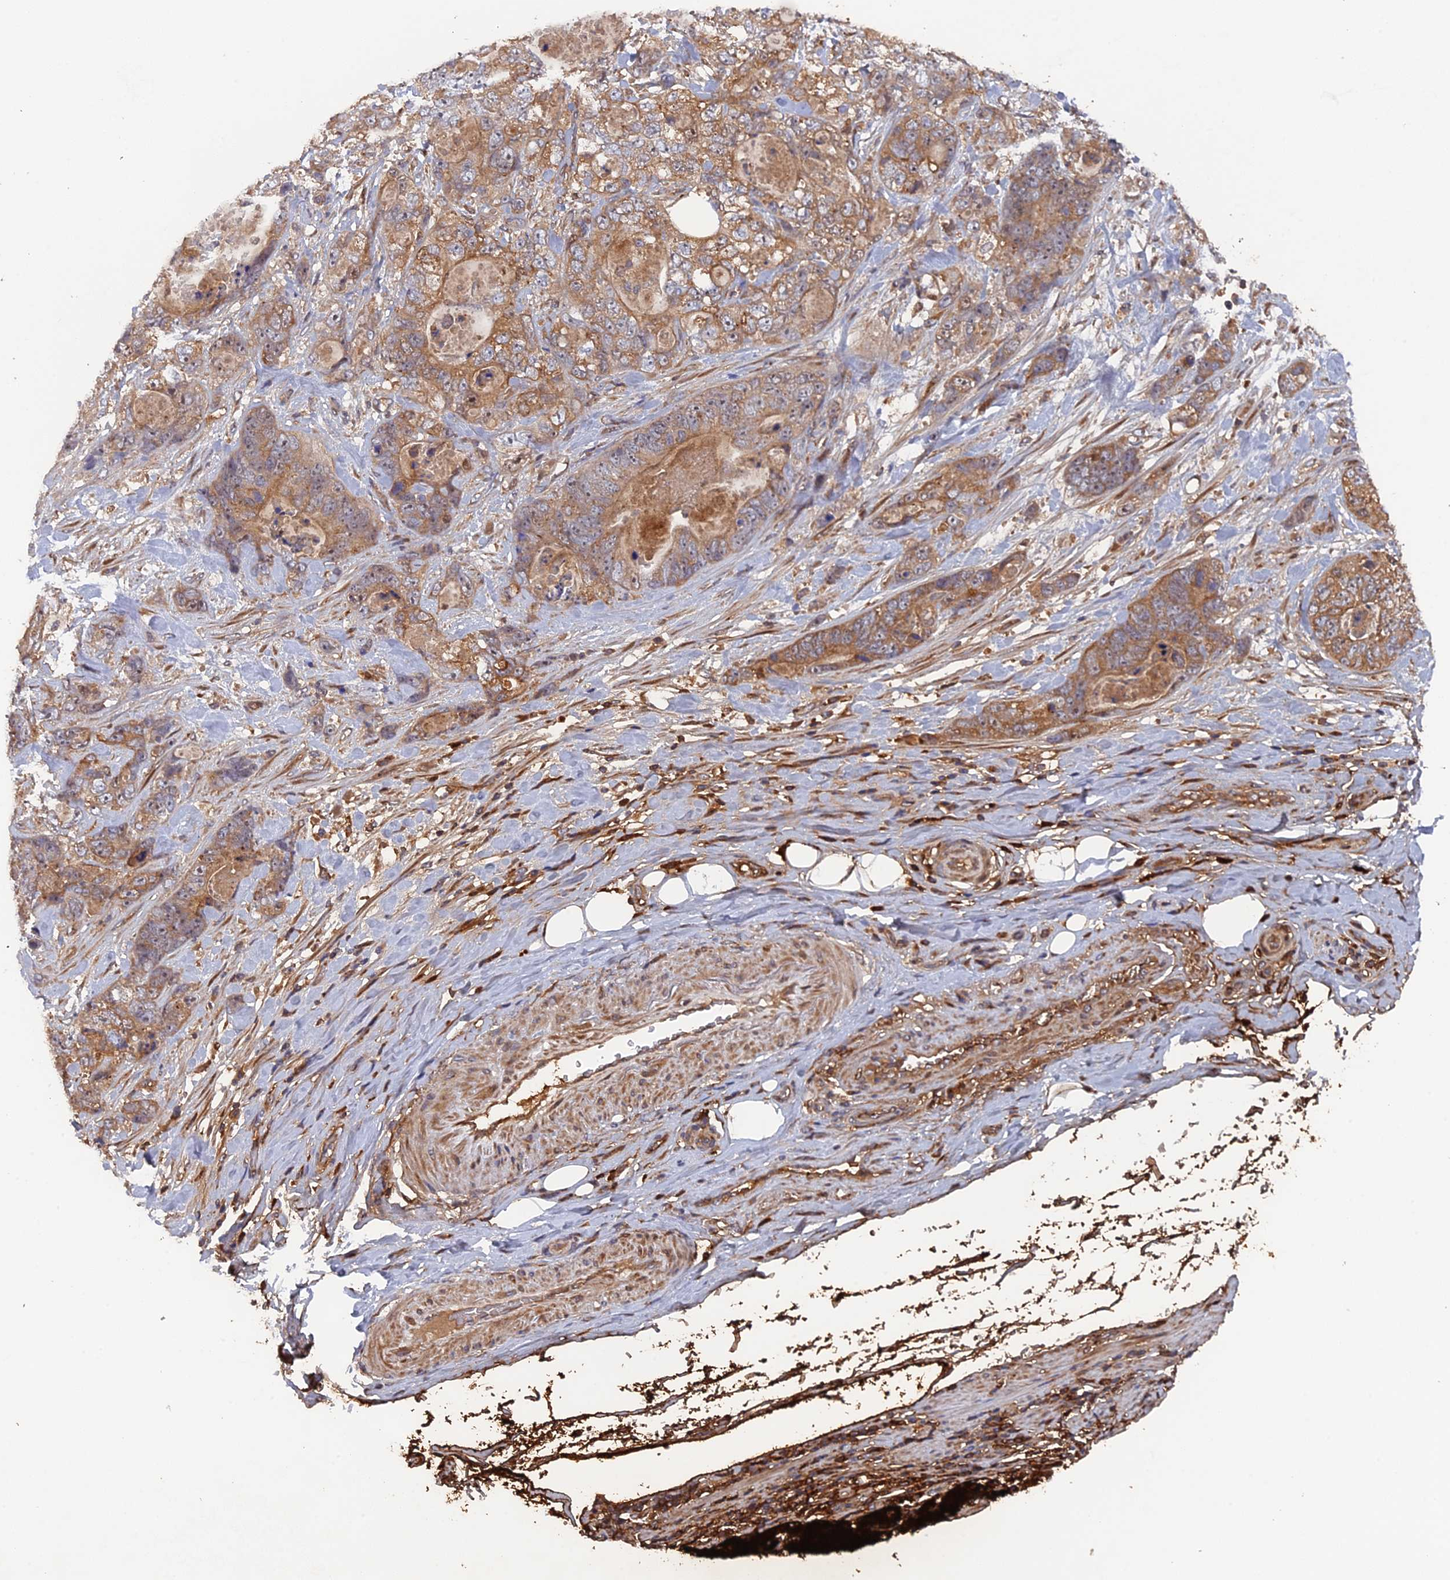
{"staining": {"intensity": "moderate", "quantity": ">75%", "location": "cytoplasmic/membranous"}, "tissue": "stomach cancer", "cell_type": "Tumor cells", "image_type": "cancer", "snomed": [{"axis": "morphology", "description": "Normal tissue, NOS"}, {"axis": "morphology", "description": "Adenocarcinoma, NOS"}, {"axis": "topography", "description": "Stomach"}], "caption": "Tumor cells show medium levels of moderate cytoplasmic/membranous positivity in approximately >75% of cells in human adenocarcinoma (stomach). Immunohistochemistry (ihc) stains the protein of interest in brown and the nuclei are stained blue.", "gene": "VPS37C", "patient": {"sex": "female", "age": 89}}